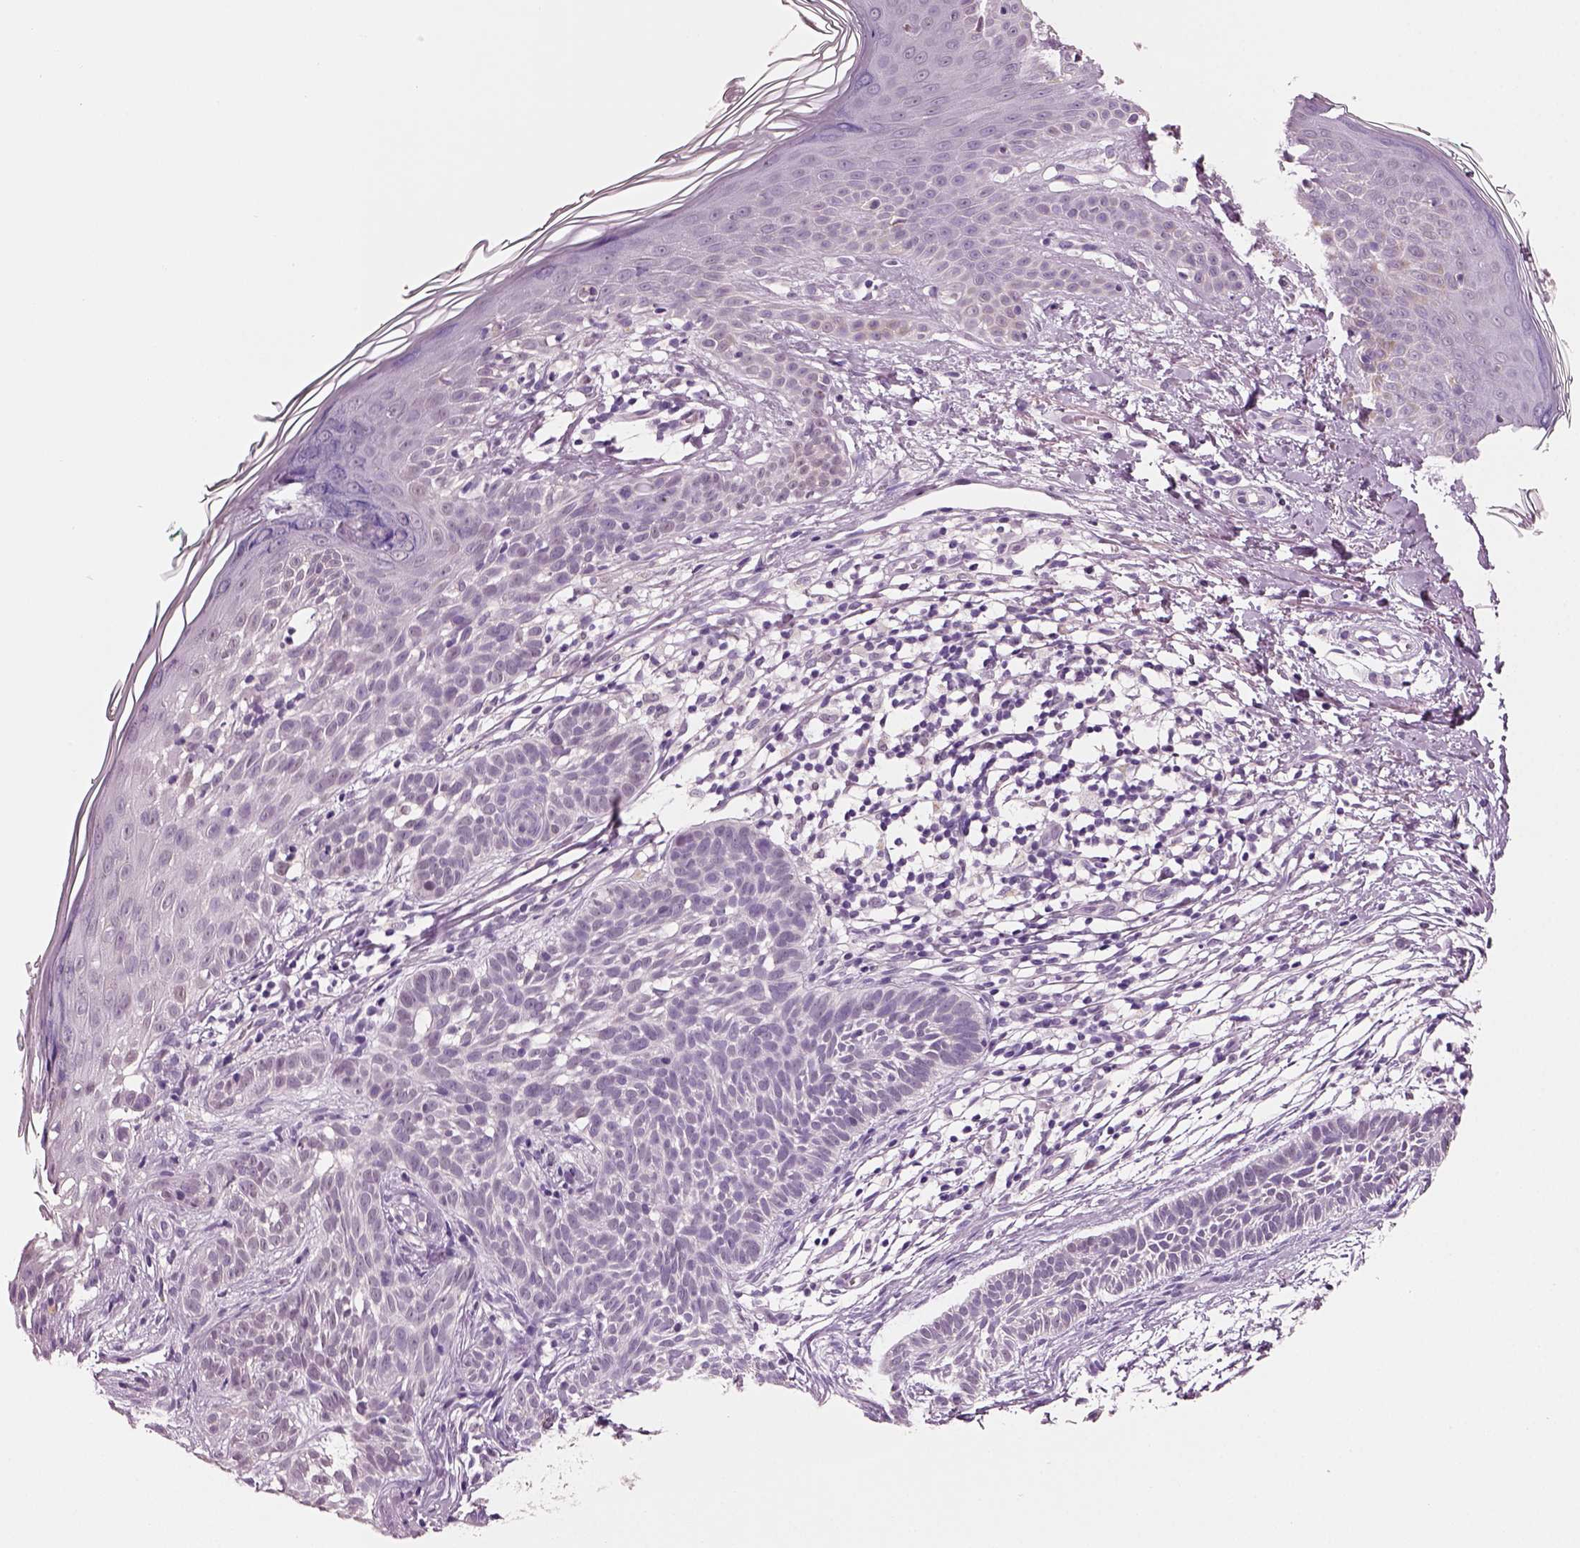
{"staining": {"intensity": "negative", "quantity": "none", "location": "none"}, "tissue": "skin cancer", "cell_type": "Tumor cells", "image_type": "cancer", "snomed": [{"axis": "morphology", "description": "Basal cell carcinoma"}, {"axis": "topography", "description": "Skin"}], "caption": "Immunohistochemistry image of neoplastic tissue: skin cancer (basal cell carcinoma) stained with DAB (3,3'-diaminobenzidine) shows no significant protein expression in tumor cells. The staining was performed using DAB to visualize the protein expression in brown, while the nuclei were stained in blue with hematoxylin (Magnification: 20x).", "gene": "ELSPBP1", "patient": {"sex": "male", "age": 85}}